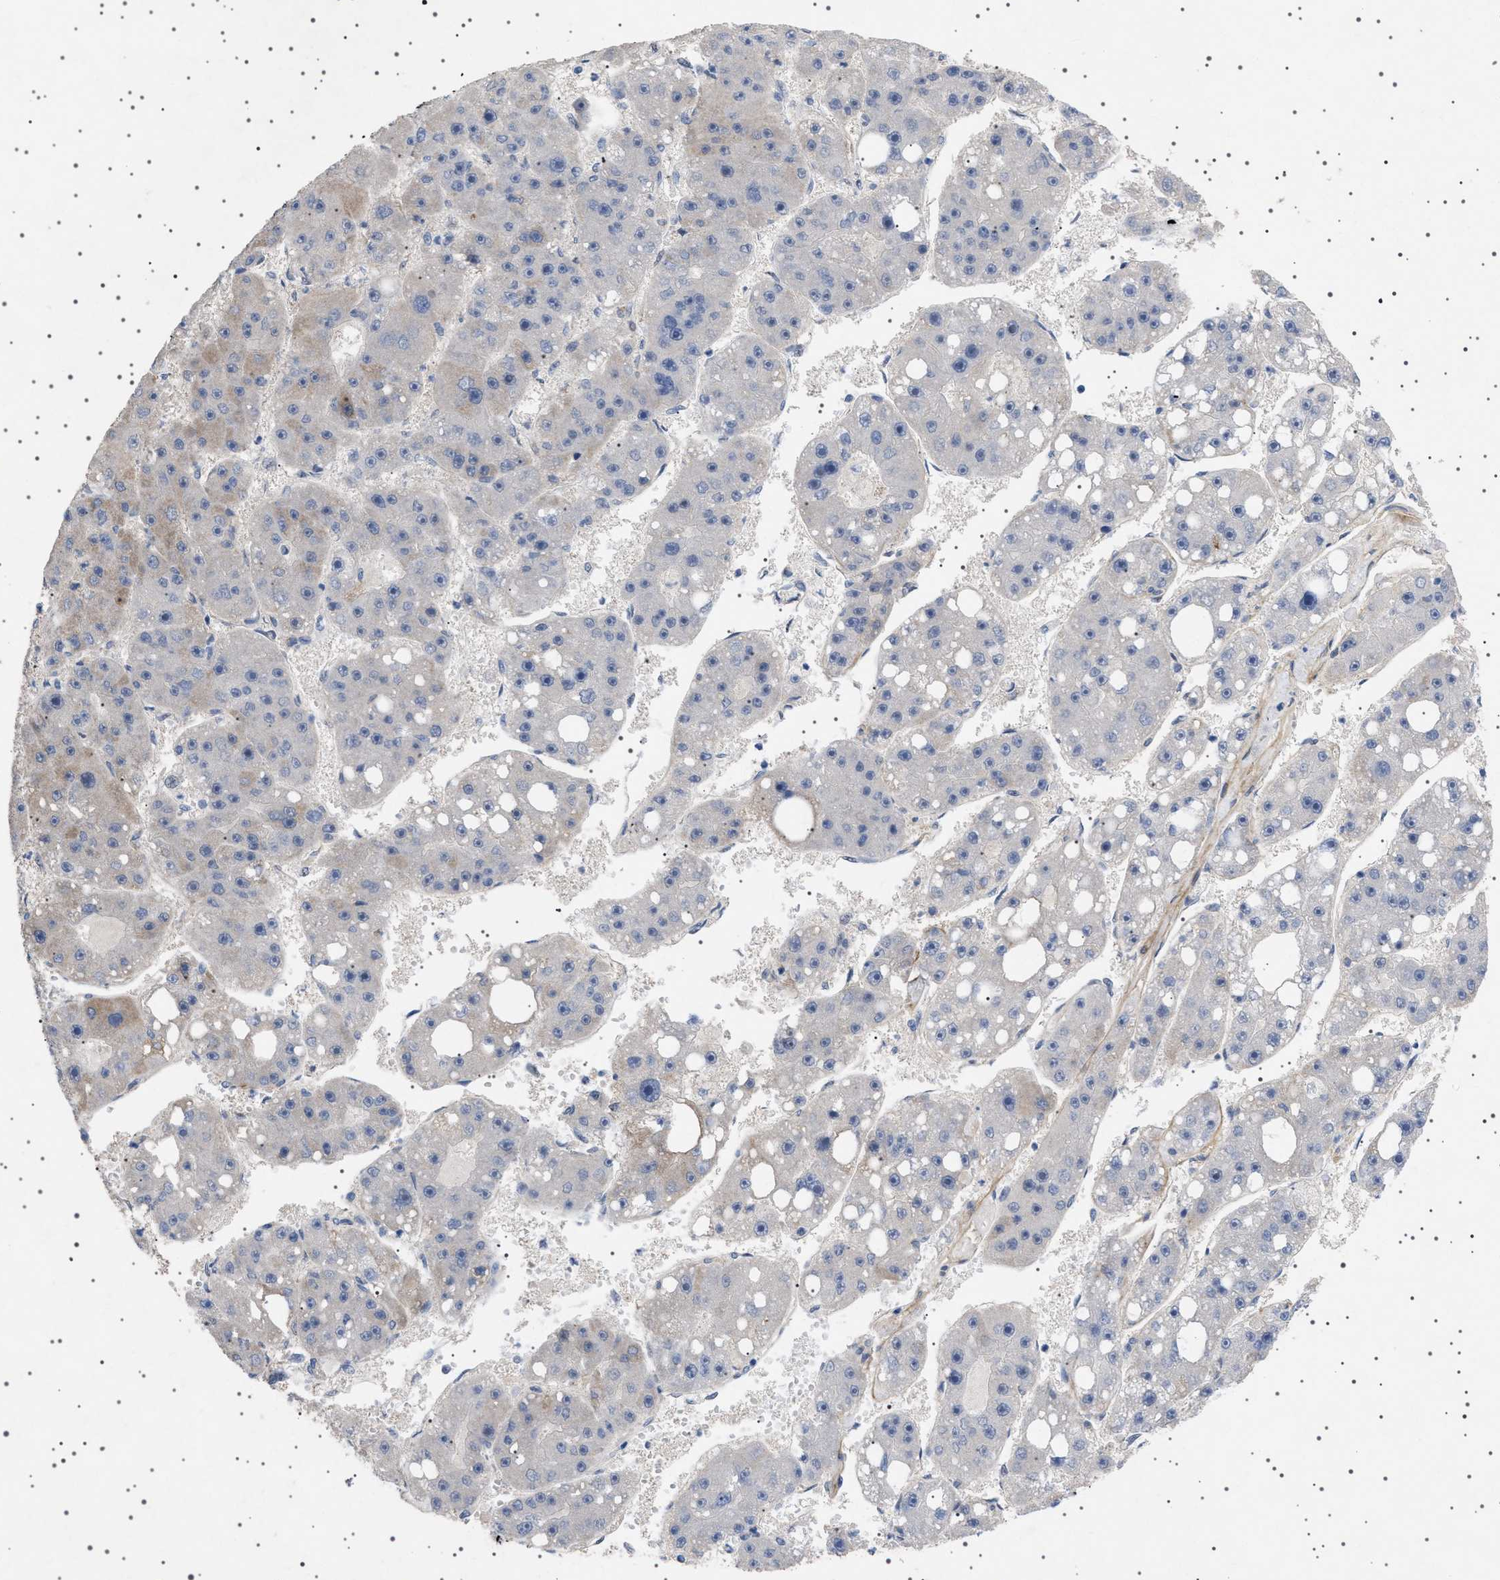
{"staining": {"intensity": "weak", "quantity": "<25%", "location": "cytoplasmic/membranous"}, "tissue": "liver cancer", "cell_type": "Tumor cells", "image_type": "cancer", "snomed": [{"axis": "morphology", "description": "Carcinoma, Hepatocellular, NOS"}, {"axis": "topography", "description": "Liver"}], "caption": "Protein analysis of liver hepatocellular carcinoma demonstrates no significant expression in tumor cells. Nuclei are stained in blue.", "gene": "HTR1A", "patient": {"sex": "female", "age": 61}}